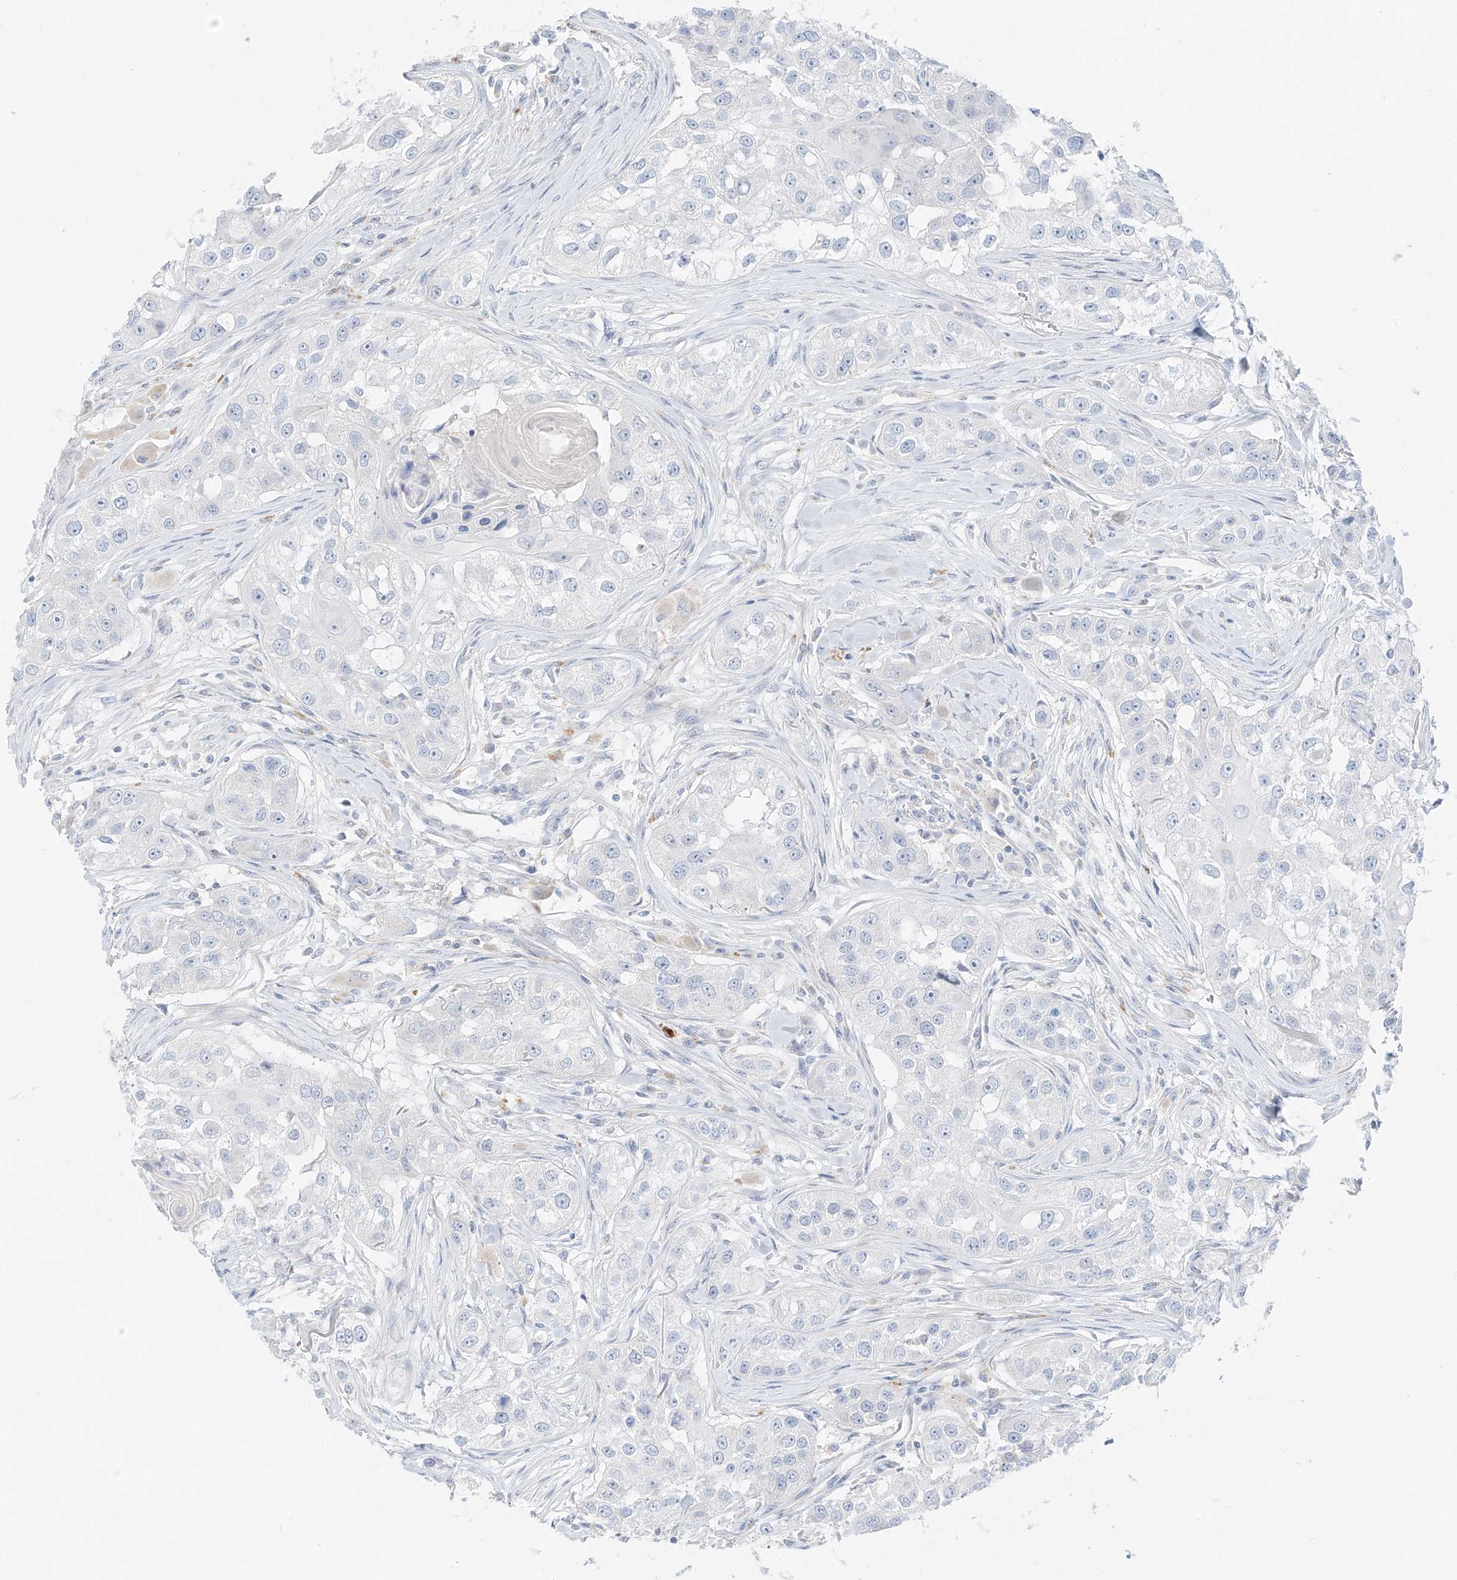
{"staining": {"intensity": "negative", "quantity": "none", "location": "none"}, "tissue": "head and neck cancer", "cell_type": "Tumor cells", "image_type": "cancer", "snomed": [{"axis": "morphology", "description": "Normal tissue, NOS"}, {"axis": "morphology", "description": "Squamous cell carcinoma, NOS"}, {"axis": "topography", "description": "Skeletal muscle"}, {"axis": "topography", "description": "Head-Neck"}], "caption": "Head and neck cancer (squamous cell carcinoma) was stained to show a protein in brown. There is no significant staining in tumor cells.", "gene": "PGC", "patient": {"sex": "male", "age": 51}}